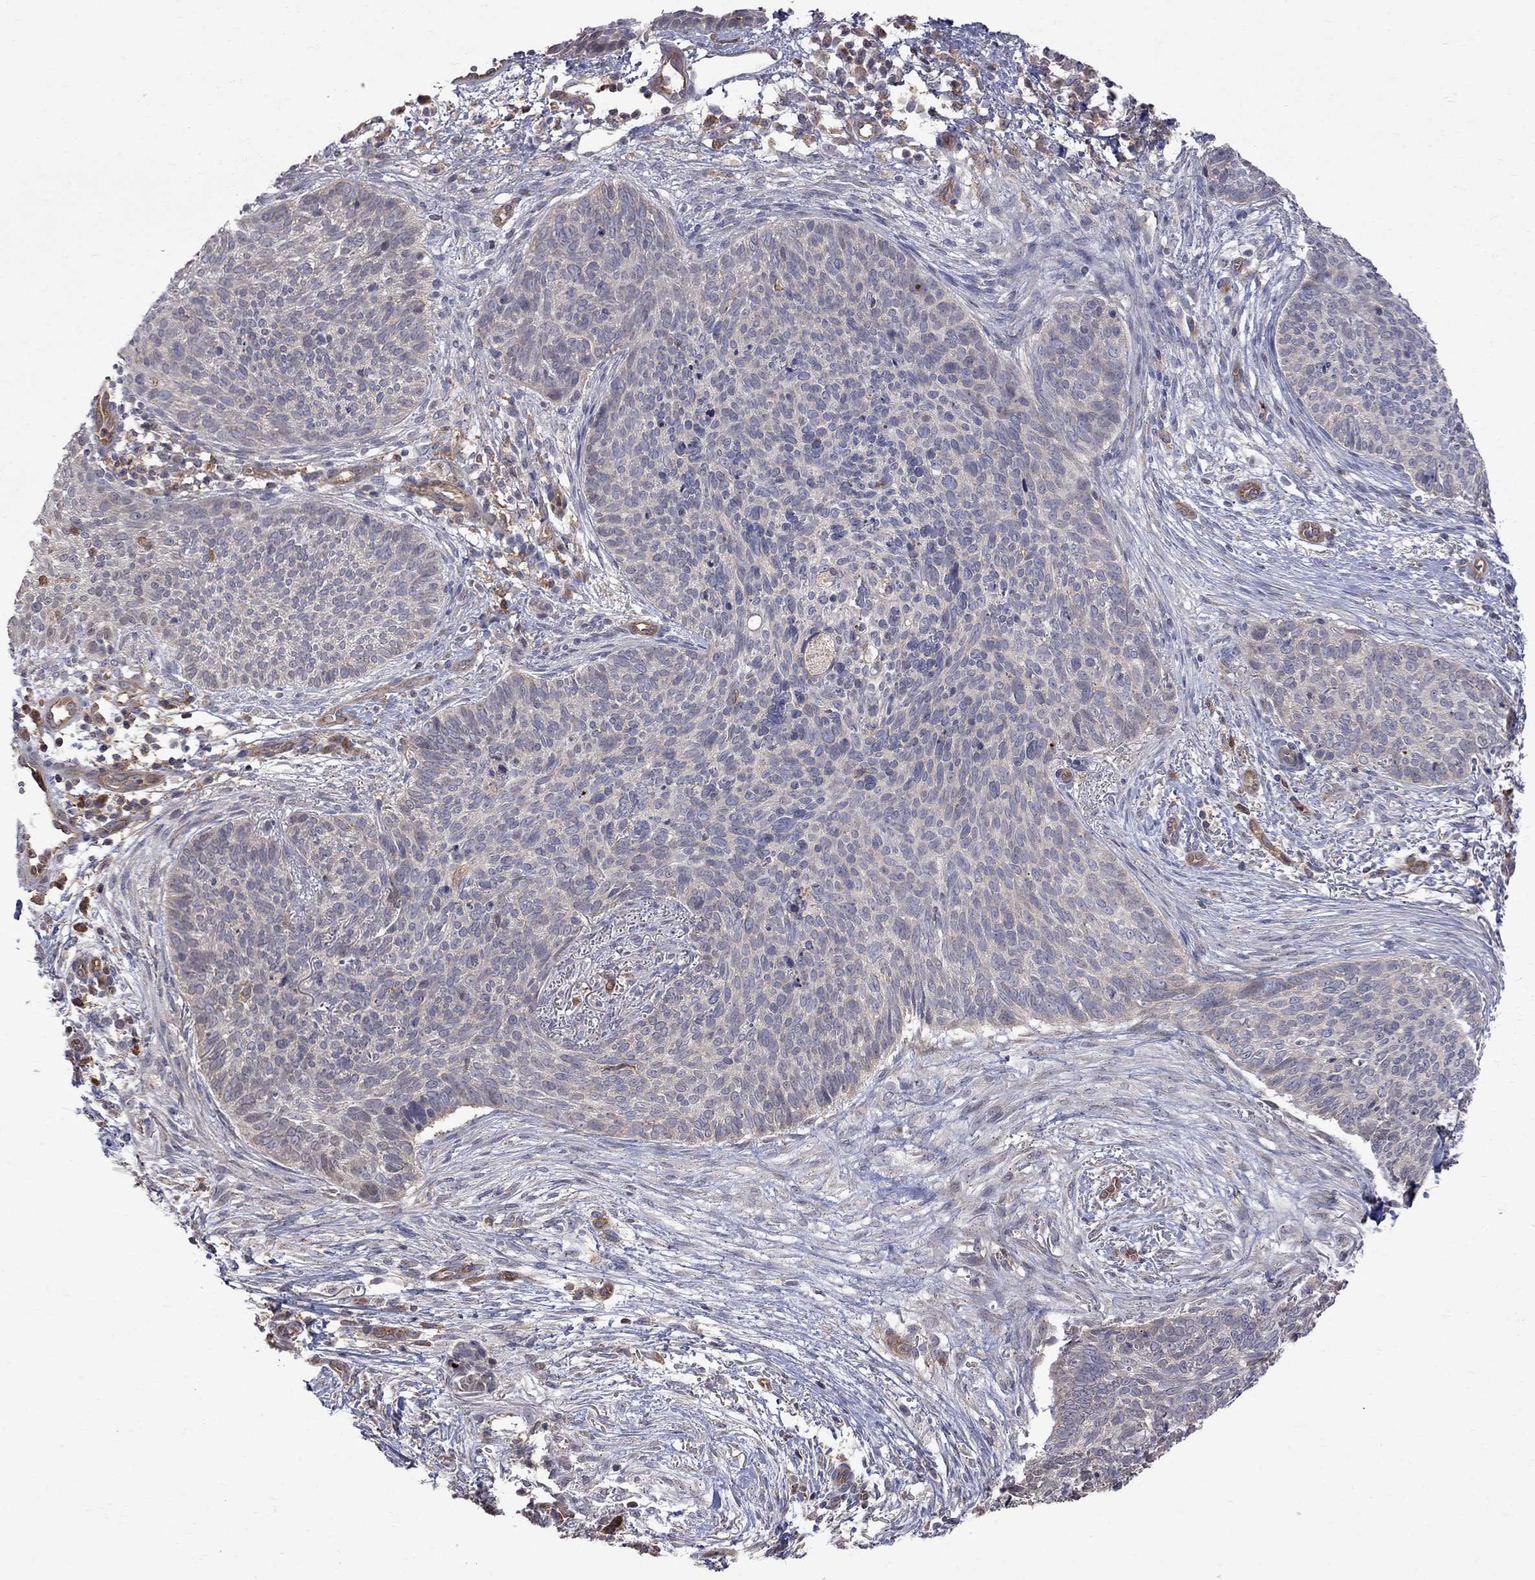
{"staining": {"intensity": "negative", "quantity": "none", "location": "none"}, "tissue": "skin cancer", "cell_type": "Tumor cells", "image_type": "cancer", "snomed": [{"axis": "morphology", "description": "Basal cell carcinoma"}, {"axis": "topography", "description": "Skin"}], "caption": "This is an immunohistochemistry histopathology image of skin basal cell carcinoma. There is no expression in tumor cells.", "gene": "ABI3", "patient": {"sex": "male", "age": 64}}